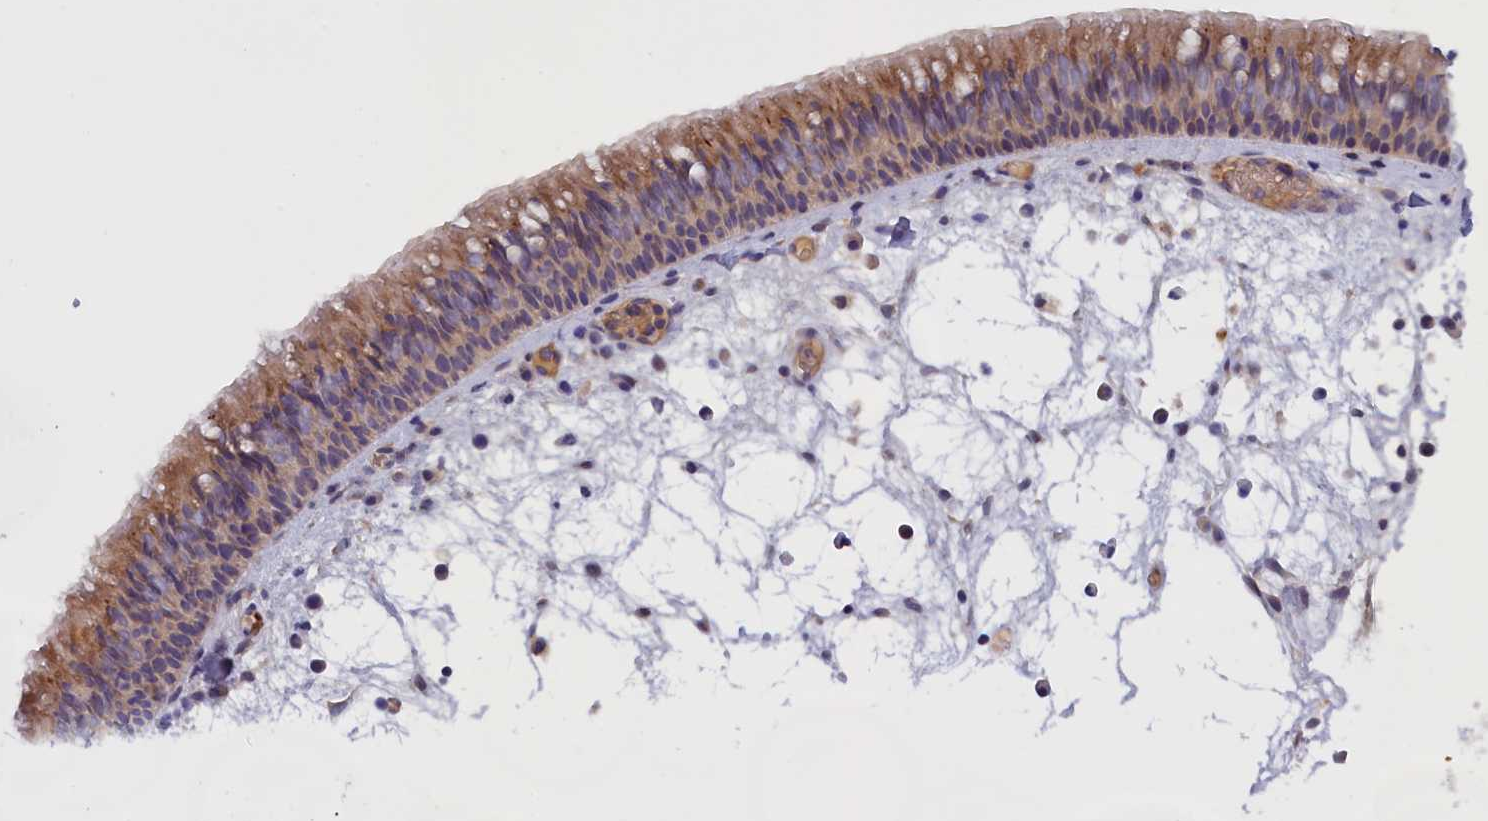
{"staining": {"intensity": "moderate", "quantity": "<25%", "location": "cytoplasmic/membranous"}, "tissue": "nasopharynx", "cell_type": "Respiratory epithelial cells", "image_type": "normal", "snomed": [{"axis": "morphology", "description": "Normal tissue, NOS"}, {"axis": "morphology", "description": "Inflammation, NOS"}, {"axis": "morphology", "description": "Malignant melanoma, Metastatic site"}, {"axis": "topography", "description": "Nasopharynx"}], "caption": "Immunohistochemical staining of benign human nasopharynx shows low levels of moderate cytoplasmic/membranous positivity in about <25% of respiratory epithelial cells. (Stains: DAB (3,3'-diaminobenzidine) in brown, nuclei in blue, Microscopy: brightfield microscopy at high magnification).", "gene": "IGFALS", "patient": {"sex": "male", "age": 70}}